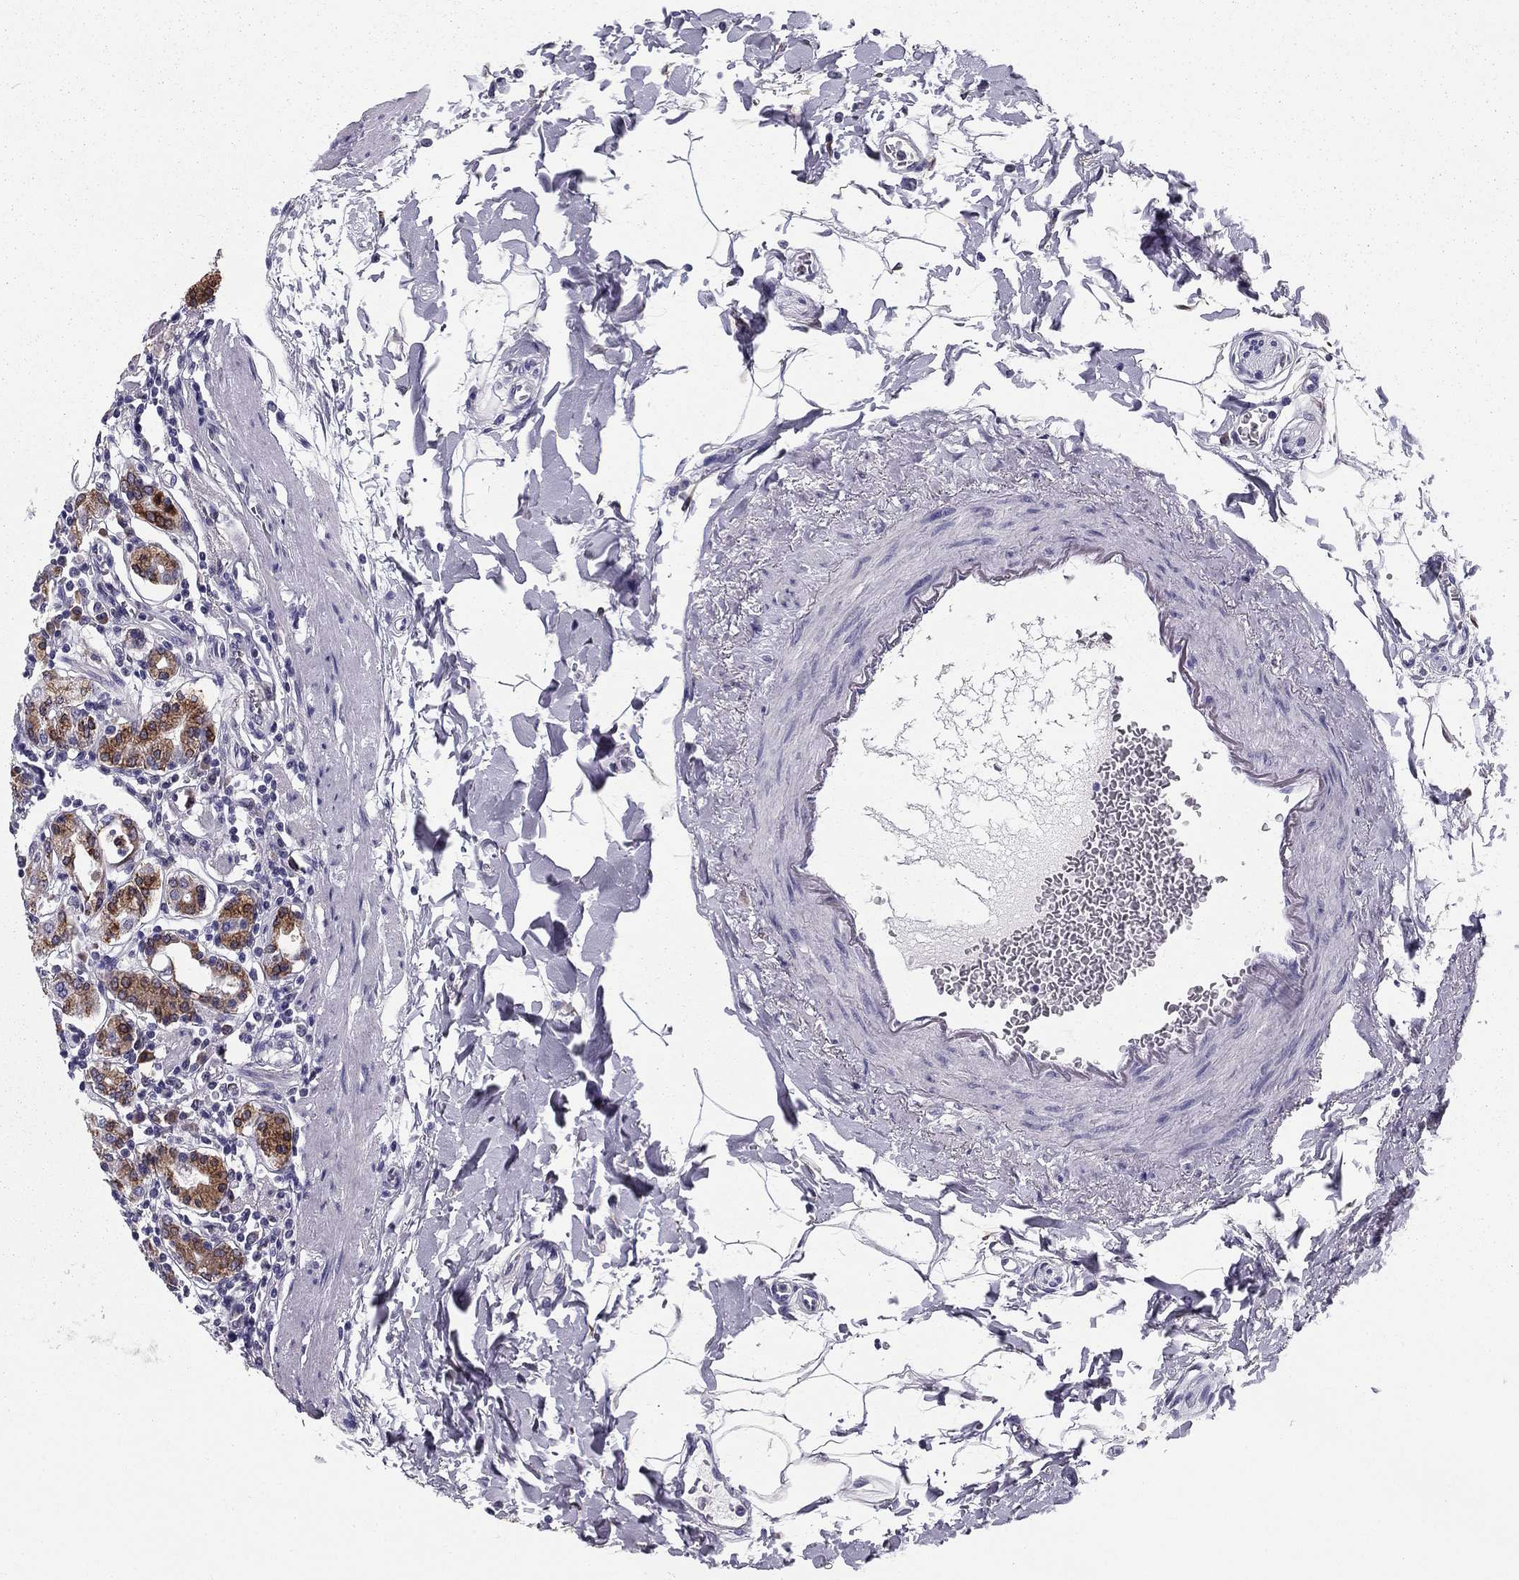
{"staining": {"intensity": "strong", "quantity": "25%-75%", "location": "cytoplasmic/membranous"}, "tissue": "stomach", "cell_type": "Glandular cells", "image_type": "normal", "snomed": [{"axis": "morphology", "description": "Normal tissue, NOS"}, {"axis": "topography", "description": "Stomach, upper"}, {"axis": "topography", "description": "Stomach"}], "caption": "Human stomach stained for a protein (brown) shows strong cytoplasmic/membranous positive staining in approximately 25%-75% of glandular cells.", "gene": "TMED3", "patient": {"sex": "male", "age": 62}}